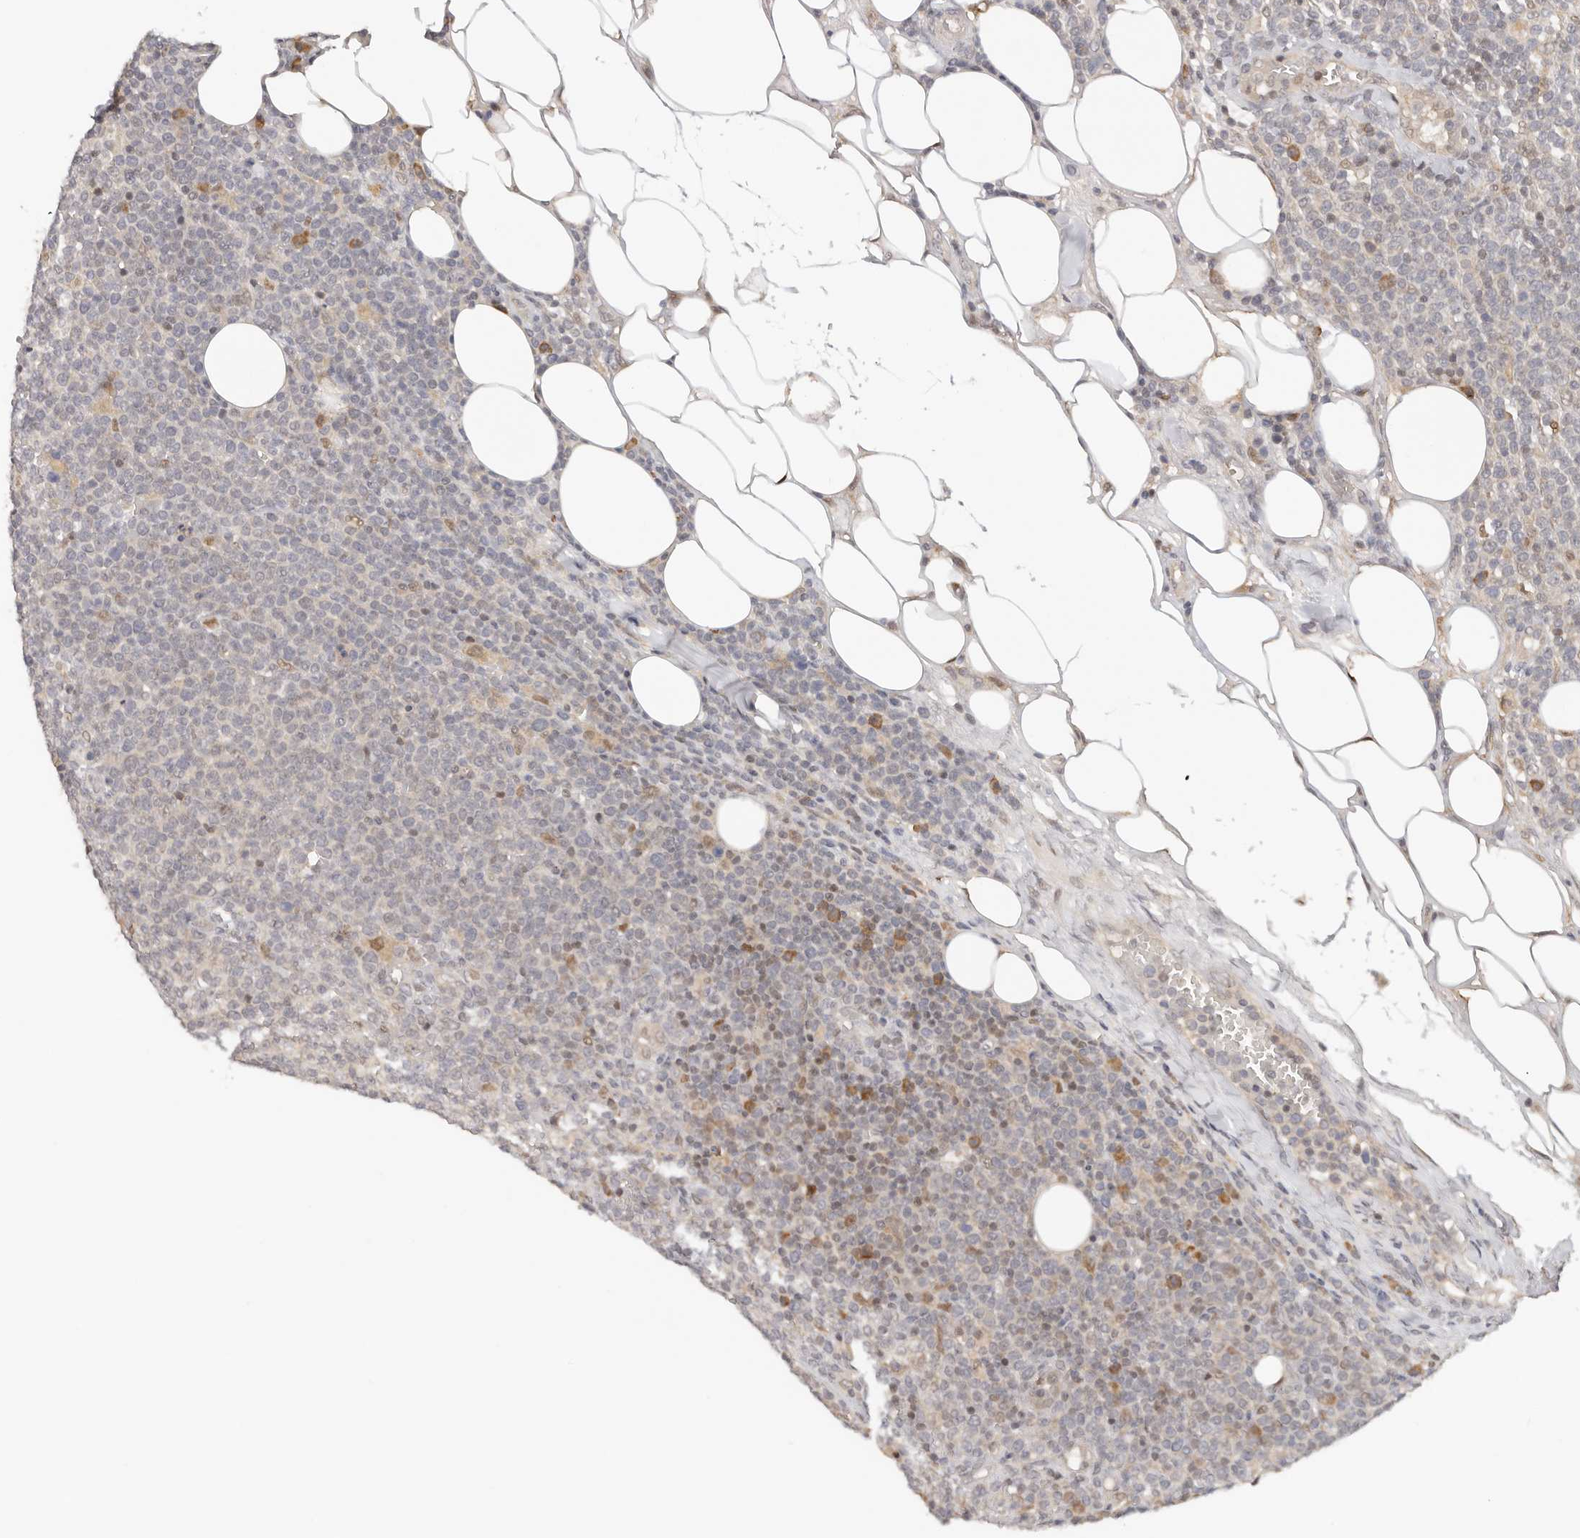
{"staining": {"intensity": "negative", "quantity": "none", "location": "none"}, "tissue": "lymphoma", "cell_type": "Tumor cells", "image_type": "cancer", "snomed": [{"axis": "morphology", "description": "Malignant lymphoma, non-Hodgkin's type, High grade"}, {"axis": "topography", "description": "Lymph node"}], "caption": "There is no significant positivity in tumor cells of high-grade malignant lymphoma, non-Hodgkin's type.", "gene": "LARP7", "patient": {"sex": "male", "age": 61}}